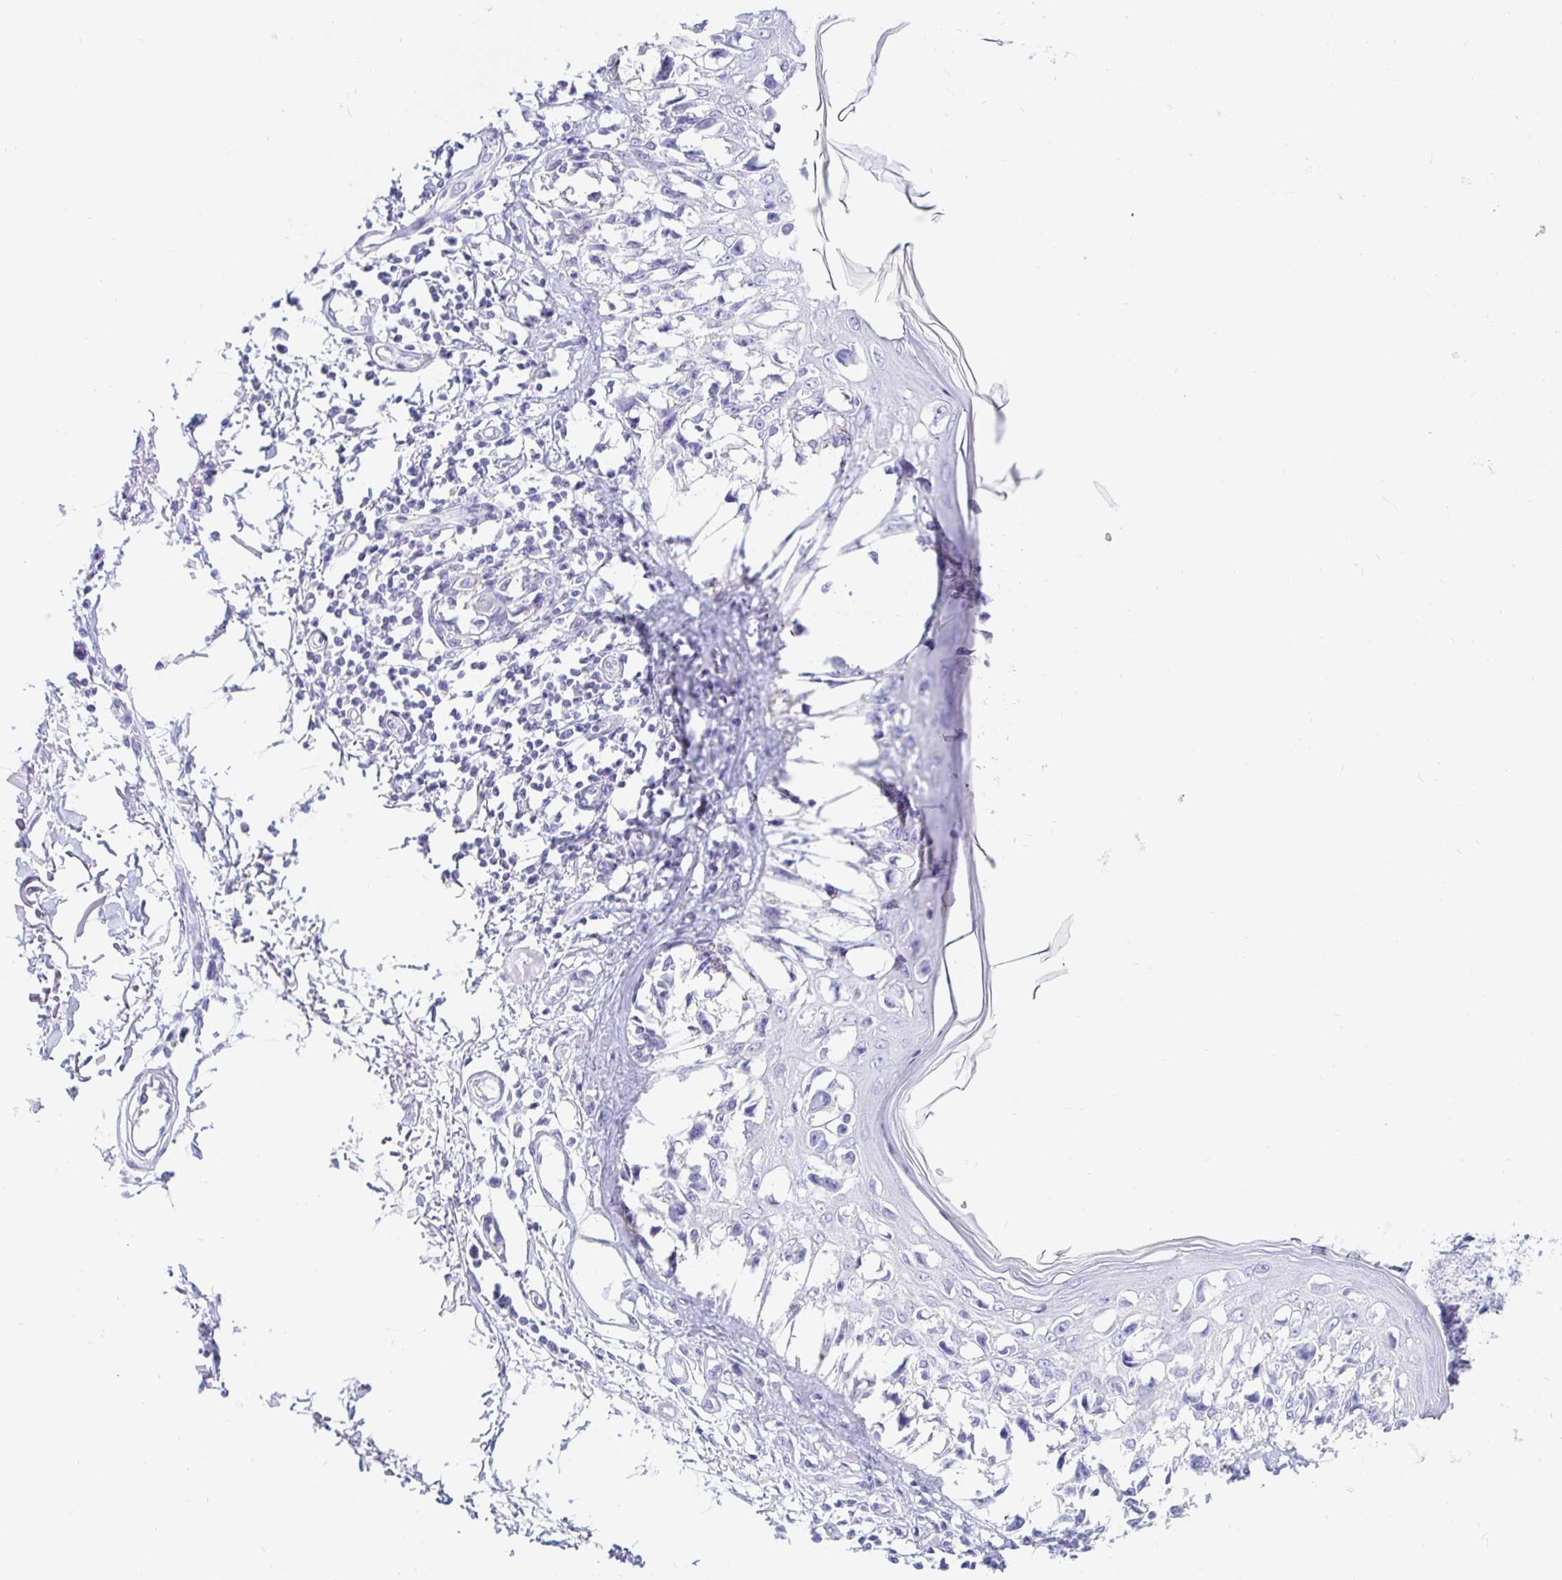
{"staining": {"intensity": "negative", "quantity": "none", "location": "none"}, "tissue": "melanoma", "cell_type": "Tumor cells", "image_type": "cancer", "snomed": [{"axis": "morphology", "description": "Malignant melanoma, NOS"}, {"axis": "topography", "description": "Skin"}], "caption": "This photomicrograph is of melanoma stained with immunohistochemistry (IHC) to label a protein in brown with the nuclei are counter-stained blue. There is no staining in tumor cells.", "gene": "NR2E1", "patient": {"sex": "male", "age": 73}}